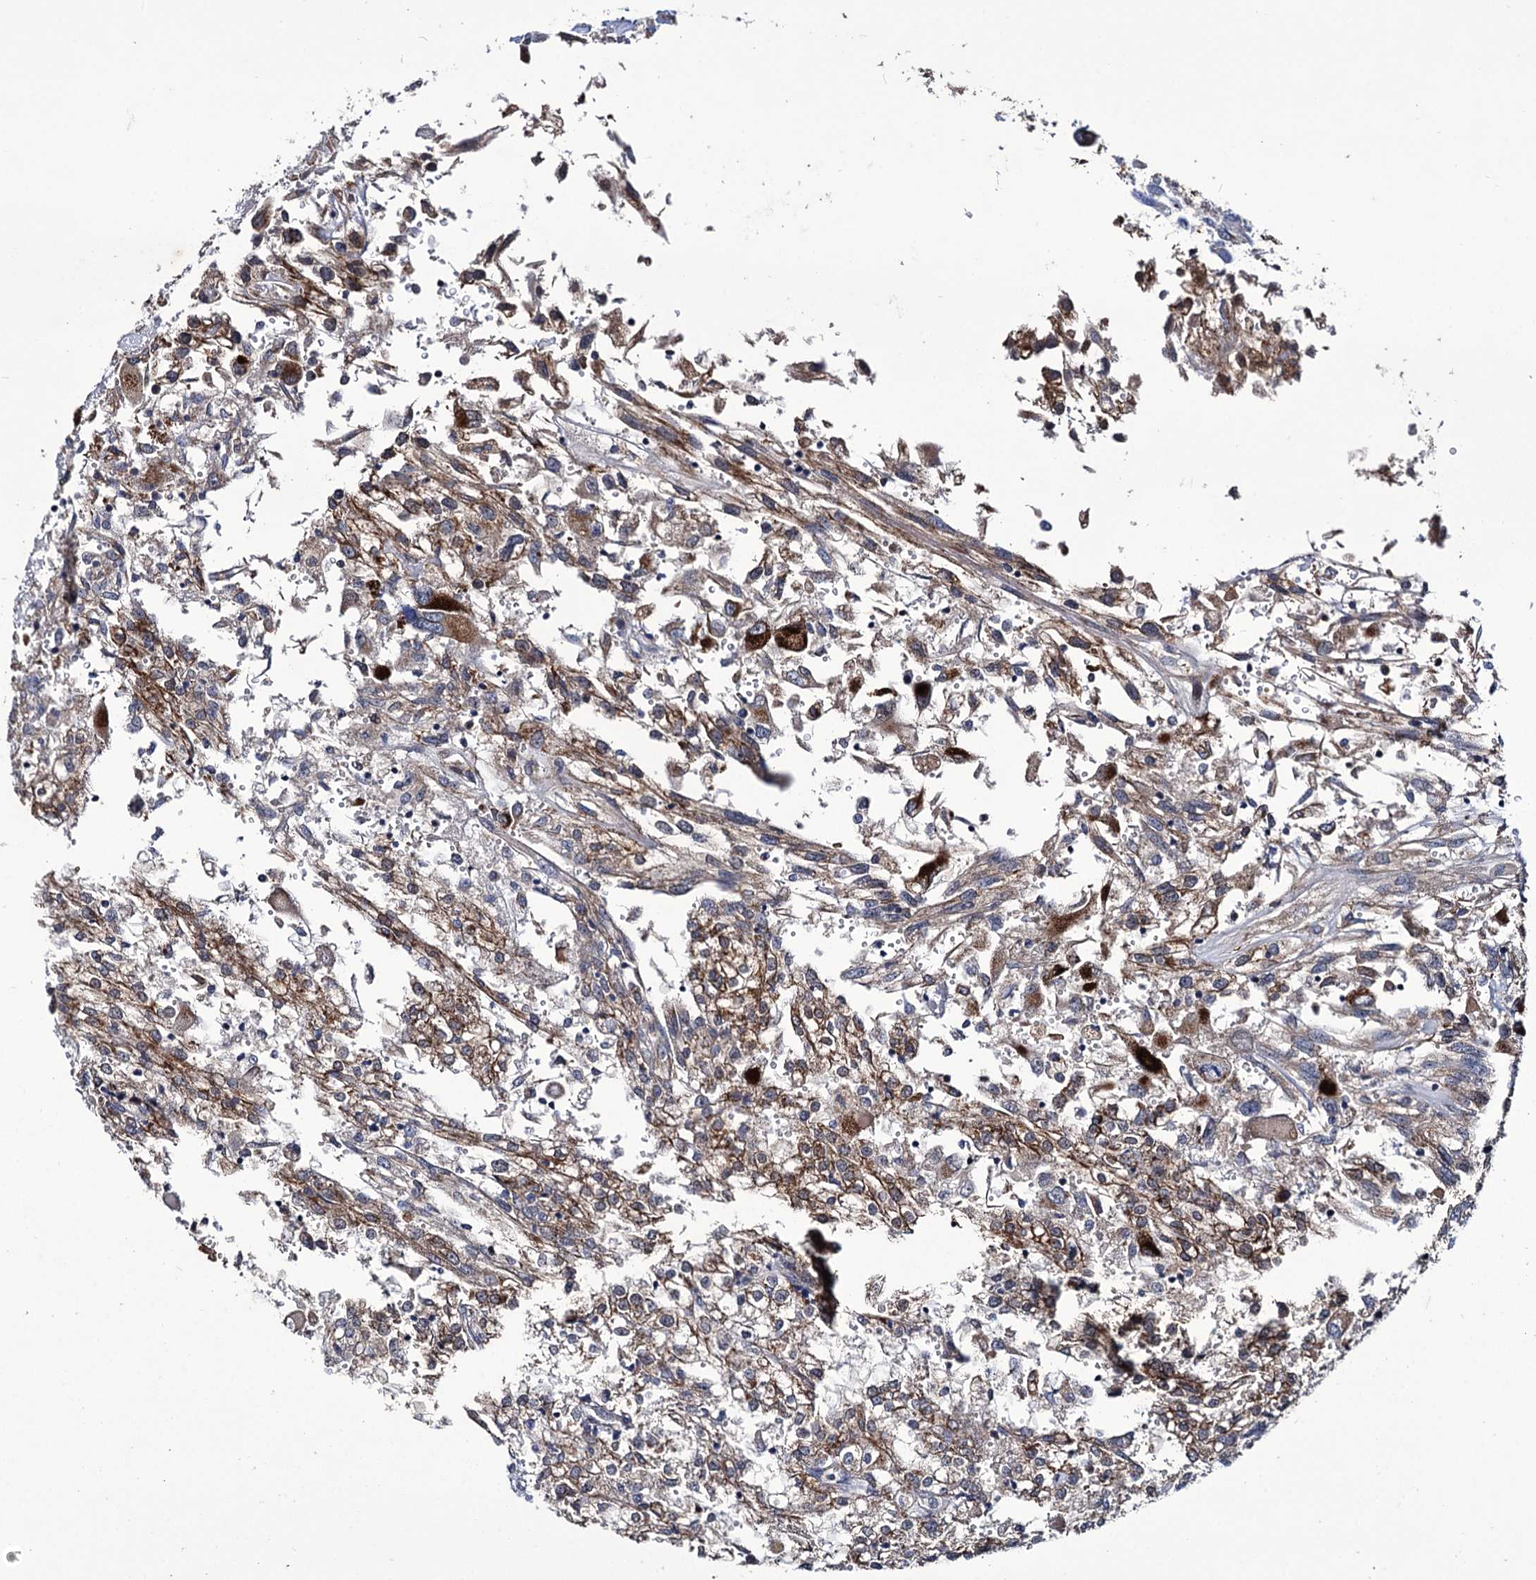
{"staining": {"intensity": "moderate", "quantity": "25%-75%", "location": "cytoplasmic/membranous"}, "tissue": "renal cancer", "cell_type": "Tumor cells", "image_type": "cancer", "snomed": [{"axis": "morphology", "description": "Adenocarcinoma, NOS"}, {"axis": "topography", "description": "Kidney"}], "caption": "About 25%-75% of tumor cells in human adenocarcinoma (renal) display moderate cytoplasmic/membranous protein expression as visualized by brown immunohistochemical staining.", "gene": "TUBGCP5", "patient": {"sex": "female", "age": 52}}